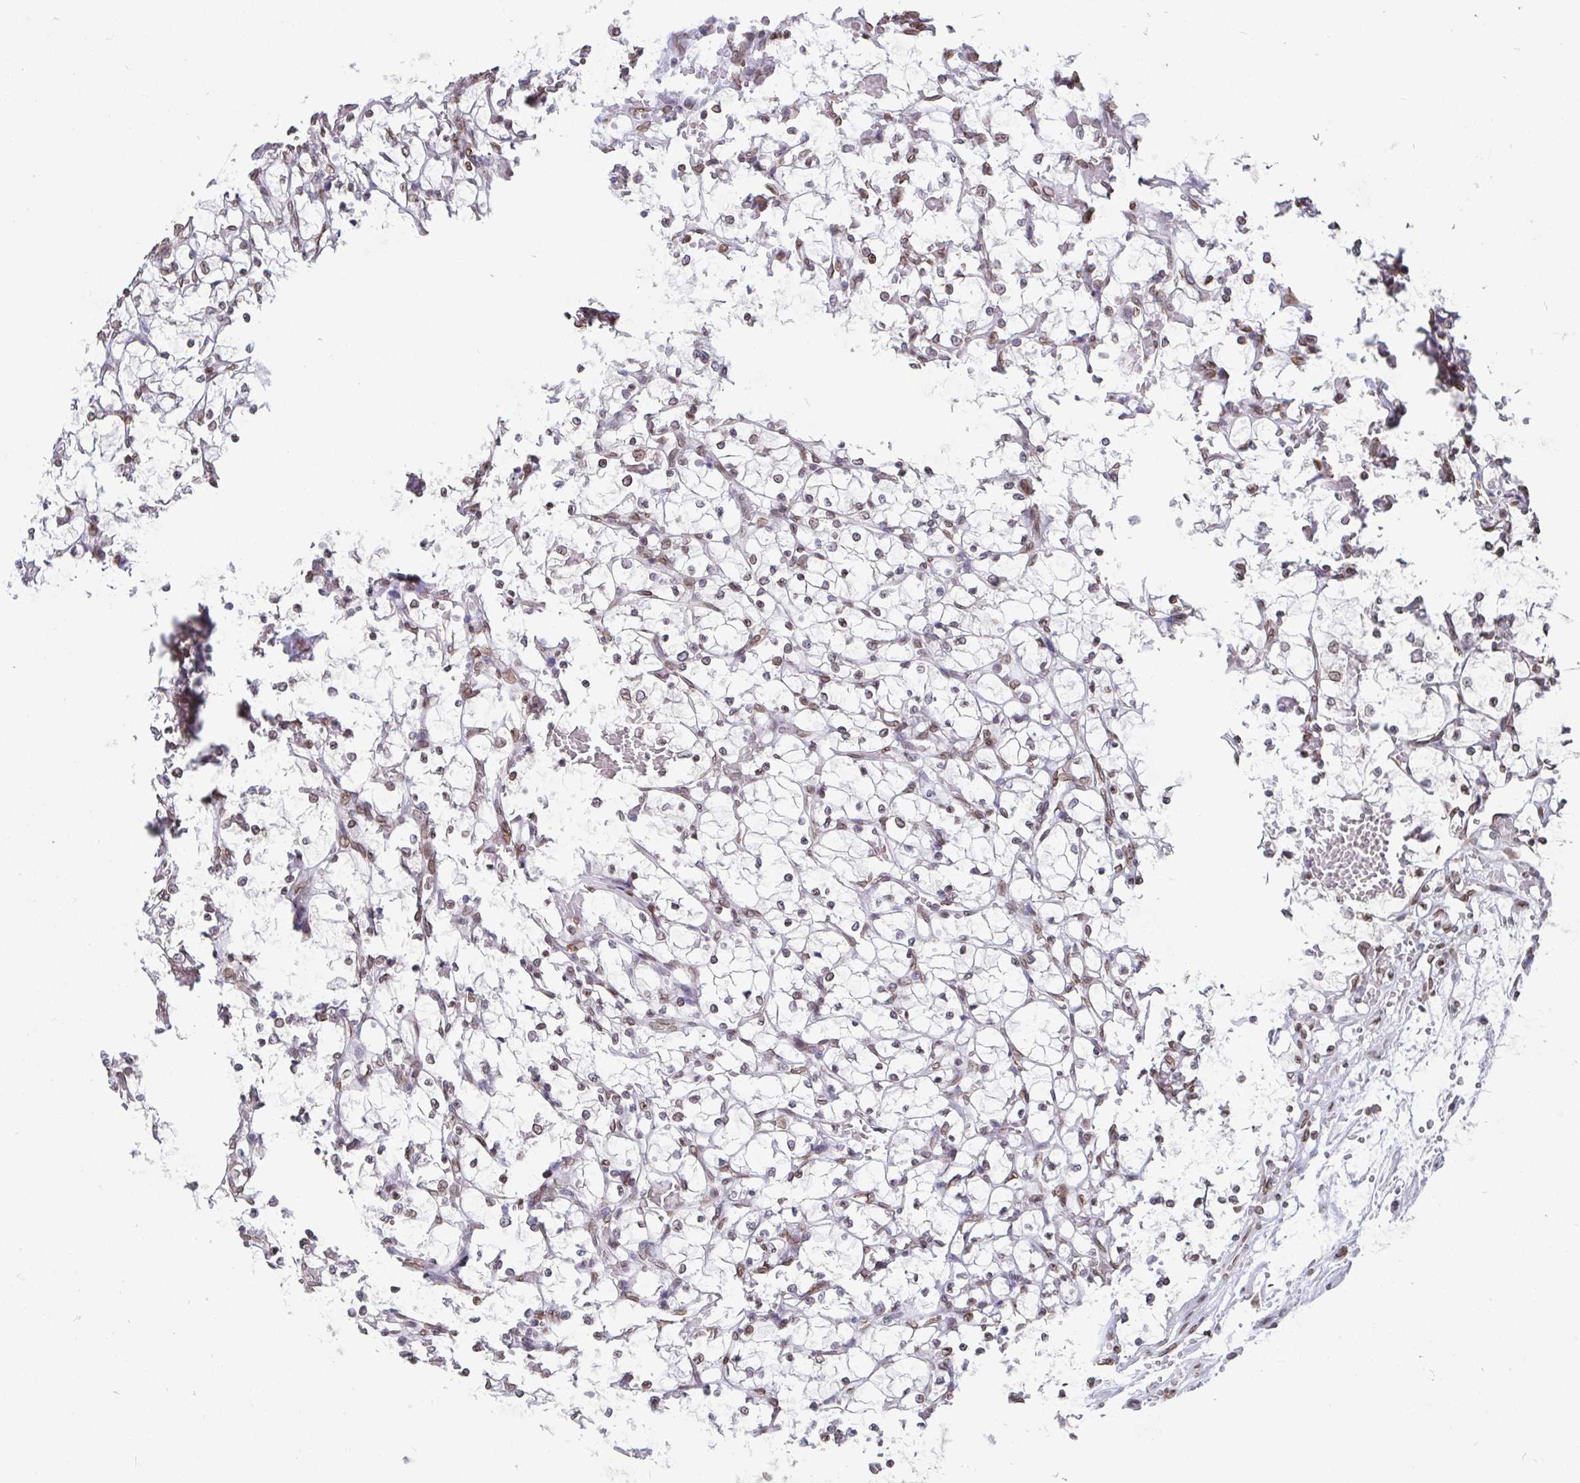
{"staining": {"intensity": "weak", "quantity": ">75%", "location": "nuclear"}, "tissue": "renal cancer", "cell_type": "Tumor cells", "image_type": "cancer", "snomed": [{"axis": "morphology", "description": "Adenocarcinoma, NOS"}, {"axis": "topography", "description": "Kidney"}], "caption": "Protein expression analysis of human renal cancer (adenocarcinoma) reveals weak nuclear expression in approximately >75% of tumor cells. (brown staining indicates protein expression, while blue staining denotes nuclei).", "gene": "EMD", "patient": {"sex": "female", "age": 69}}